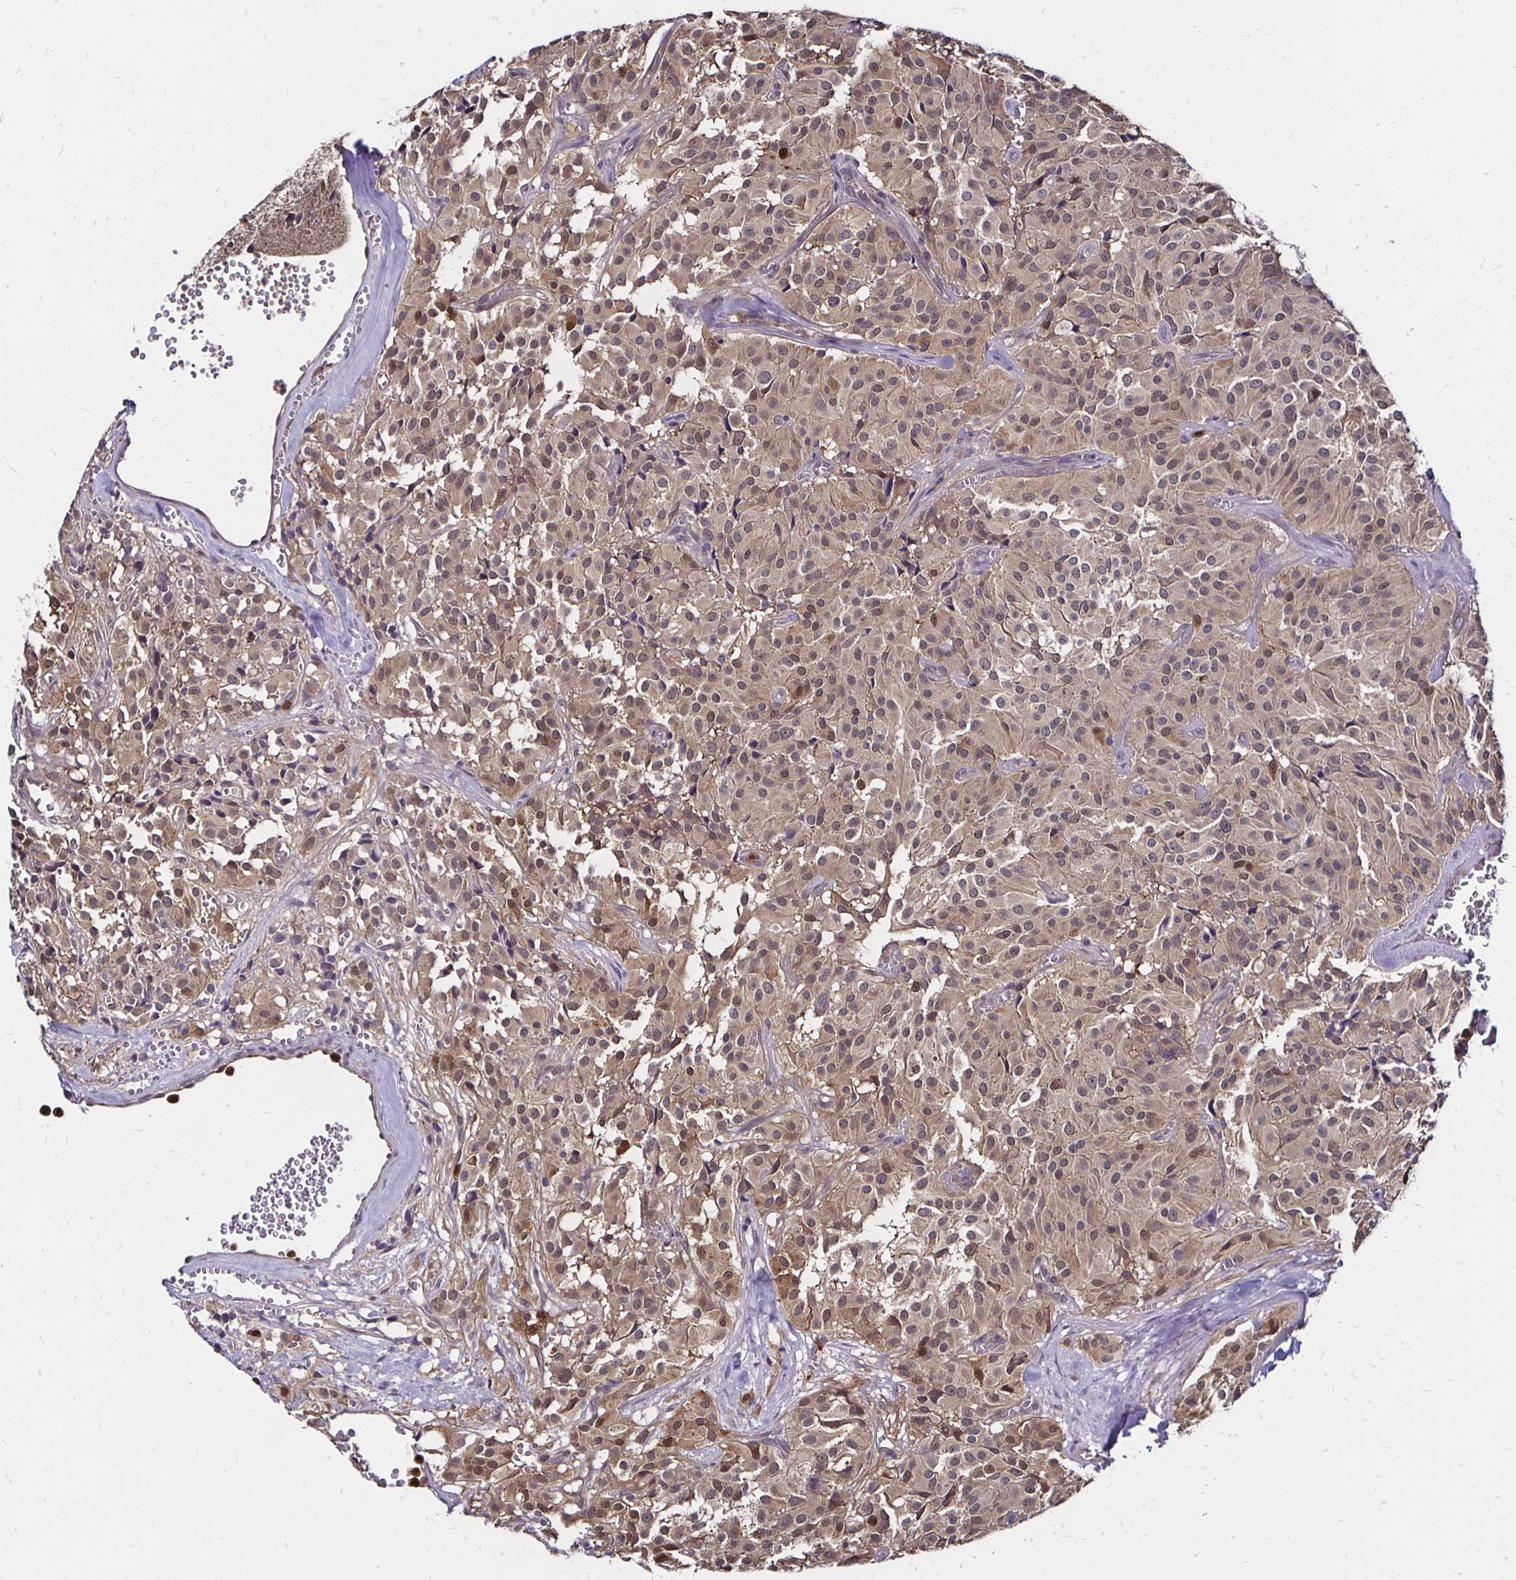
{"staining": {"intensity": "weak", "quantity": ">75%", "location": "cytoplasmic/membranous,nuclear"}, "tissue": "glioma", "cell_type": "Tumor cells", "image_type": "cancer", "snomed": [{"axis": "morphology", "description": "Glioma, malignant, Low grade"}, {"axis": "topography", "description": "Brain"}], "caption": "Glioma stained for a protein shows weak cytoplasmic/membranous and nuclear positivity in tumor cells.", "gene": "TXN", "patient": {"sex": "male", "age": 42}}